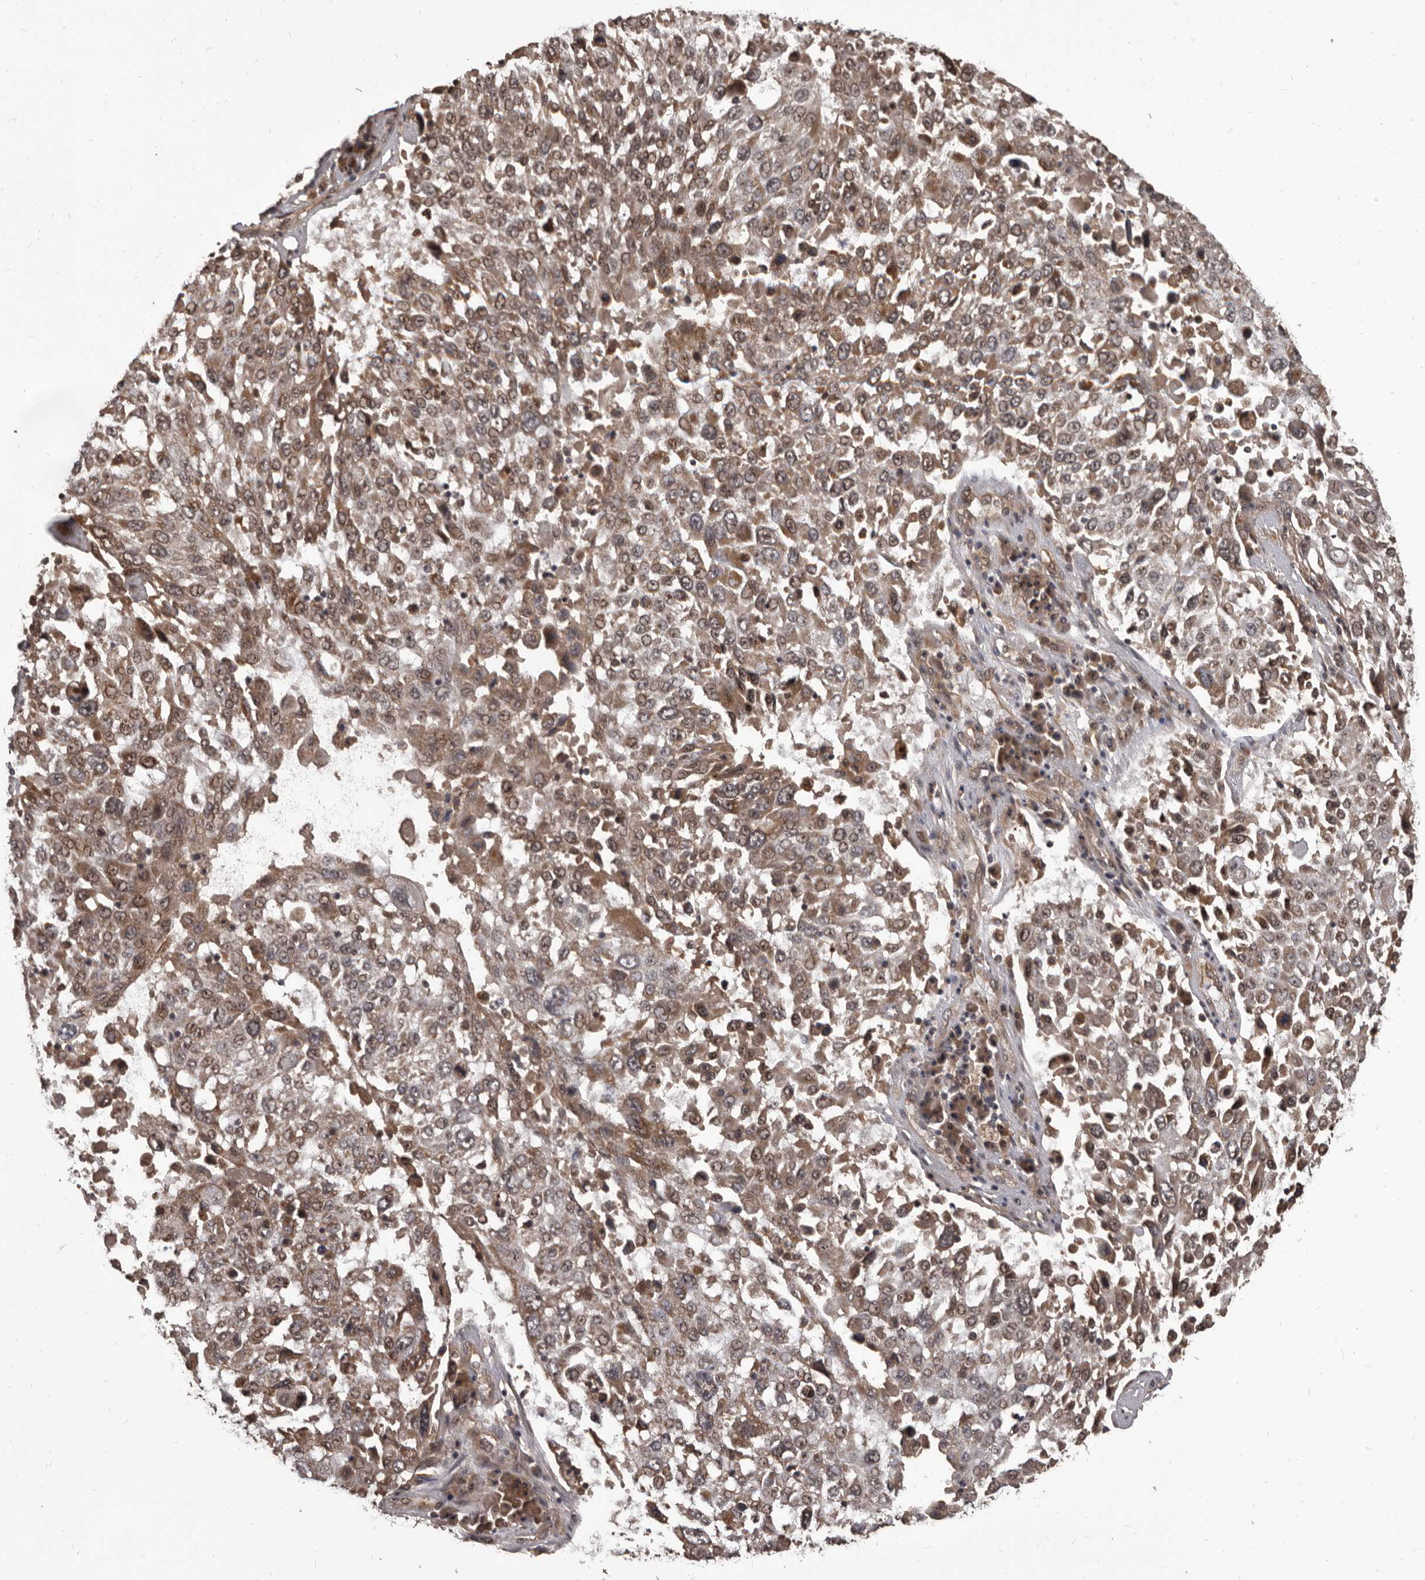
{"staining": {"intensity": "moderate", "quantity": ">75%", "location": "cytoplasmic/membranous,nuclear"}, "tissue": "lung cancer", "cell_type": "Tumor cells", "image_type": "cancer", "snomed": [{"axis": "morphology", "description": "Squamous cell carcinoma, NOS"}, {"axis": "topography", "description": "Lung"}], "caption": "Lung cancer (squamous cell carcinoma) was stained to show a protein in brown. There is medium levels of moderate cytoplasmic/membranous and nuclear staining in about >75% of tumor cells.", "gene": "AHR", "patient": {"sex": "male", "age": 65}}